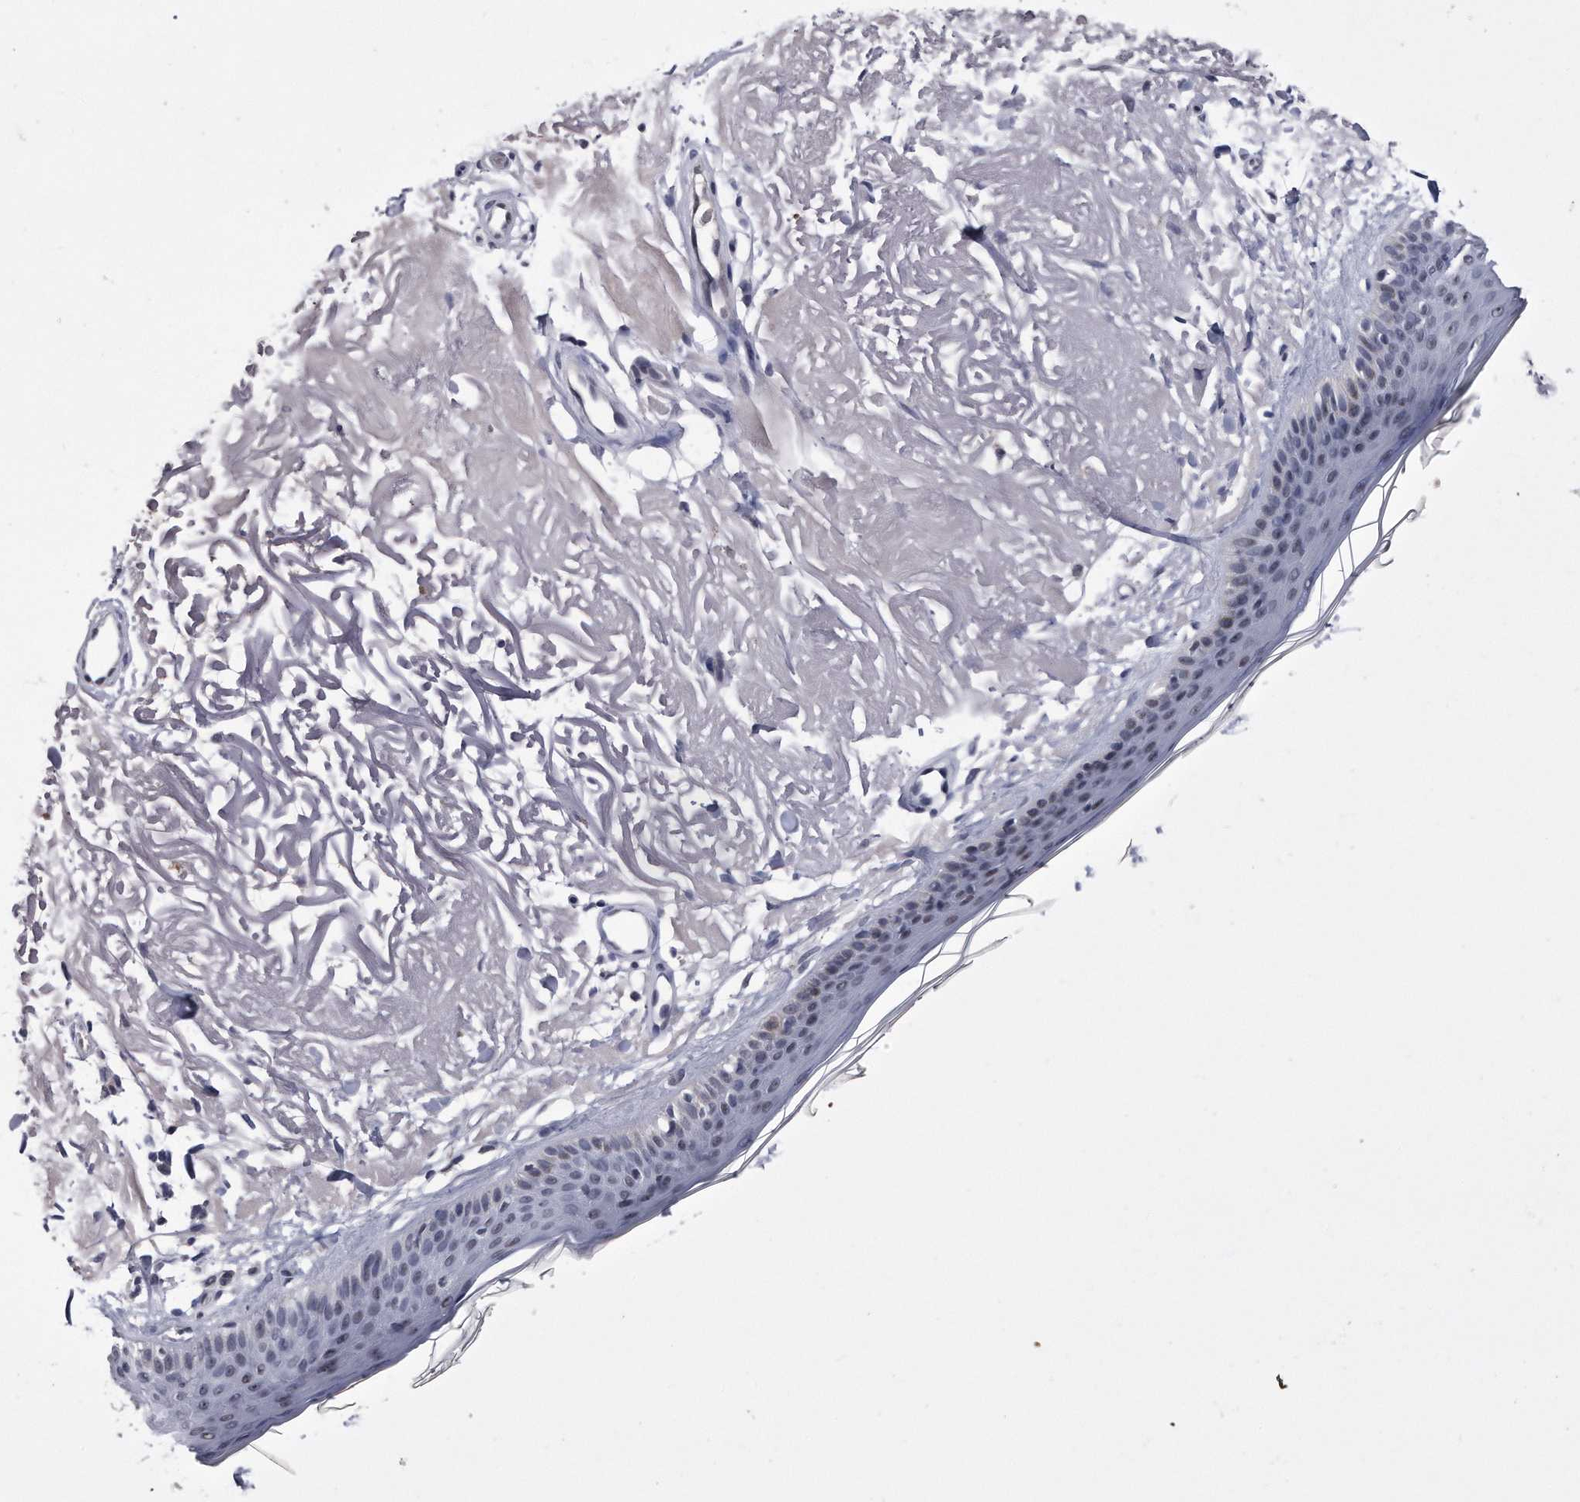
{"staining": {"intensity": "negative", "quantity": "none", "location": "none"}, "tissue": "skin", "cell_type": "Fibroblasts", "image_type": "normal", "snomed": [{"axis": "morphology", "description": "Normal tissue, NOS"}, {"axis": "topography", "description": "Skin"}, {"axis": "topography", "description": "Skeletal muscle"}], "caption": "Skin stained for a protein using immunohistochemistry (IHC) displays no positivity fibroblasts.", "gene": "KCTD8", "patient": {"sex": "male", "age": 83}}